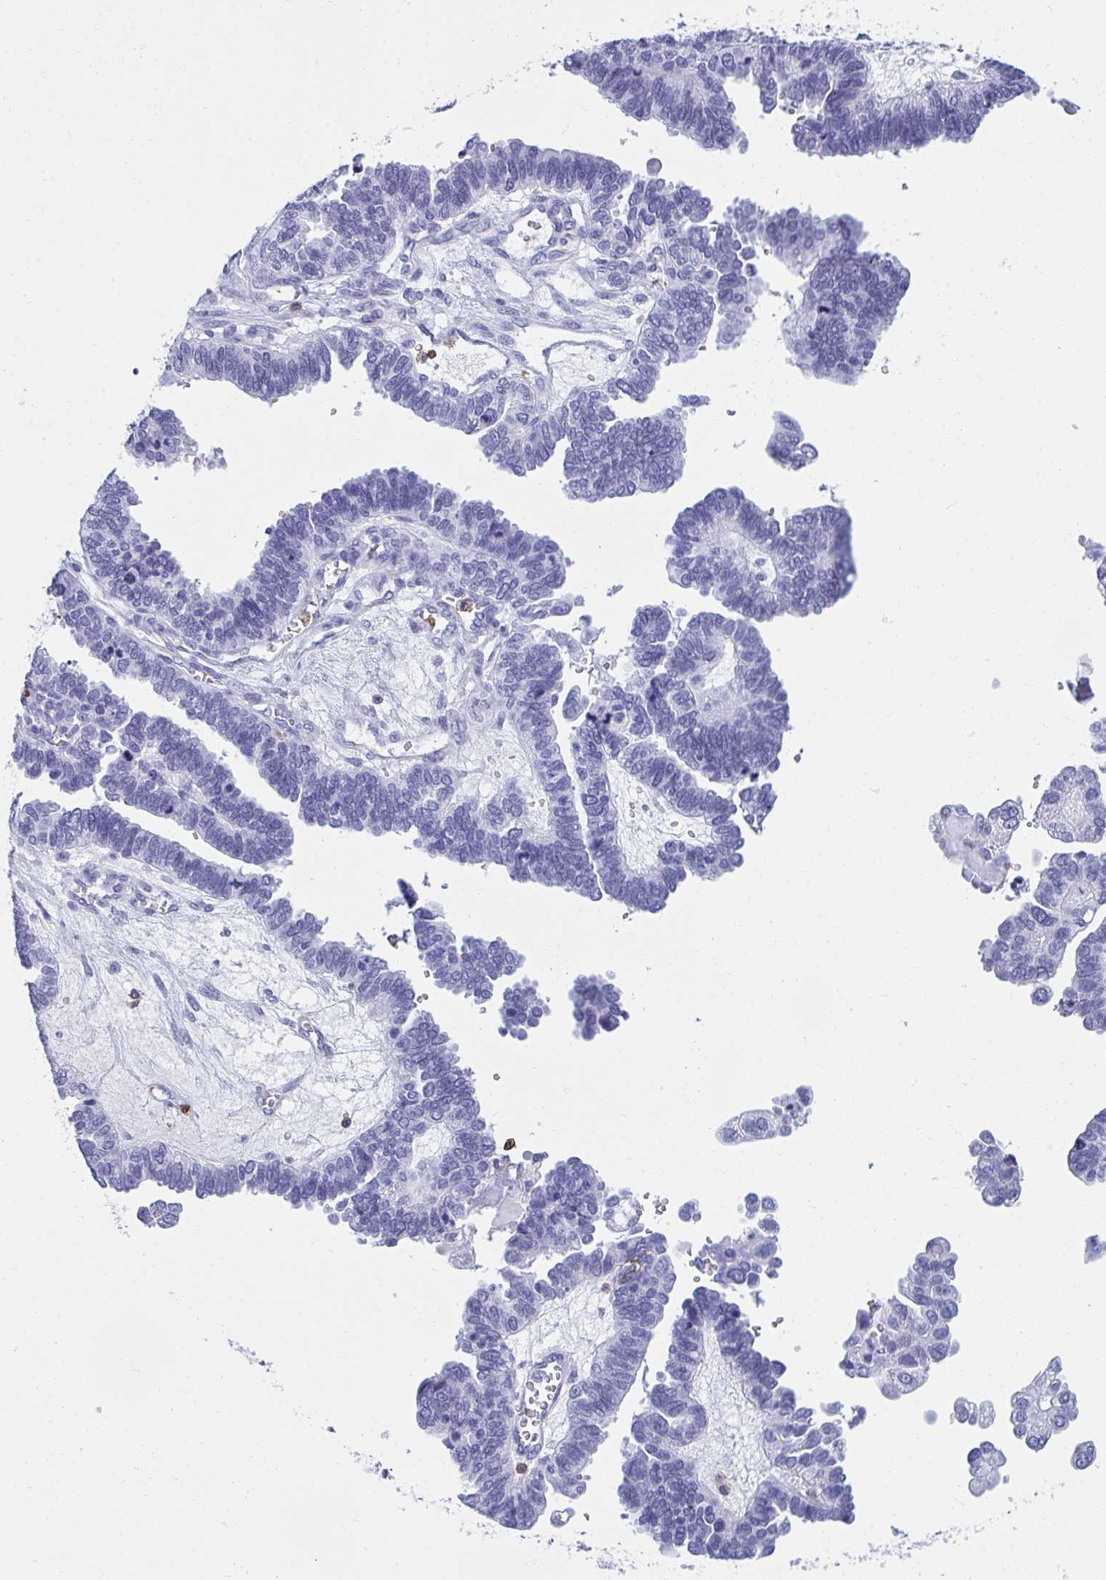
{"staining": {"intensity": "negative", "quantity": "none", "location": "none"}, "tissue": "ovarian cancer", "cell_type": "Tumor cells", "image_type": "cancer", "snomed": [{"axis": "morphology", "description": "Cystadenocarcinoma, serous, NOS"}, {"axis": "topography", "description": "Ovary"}], "caption": "Tumor cells show no significant positivity in ovarian cancer (serous cystadenocarcinoma). (DAB IHC visualized using brightfield microscopy, high magnification).", "gene": "SPN", "patient": {"sex": "female", "age": 51}}